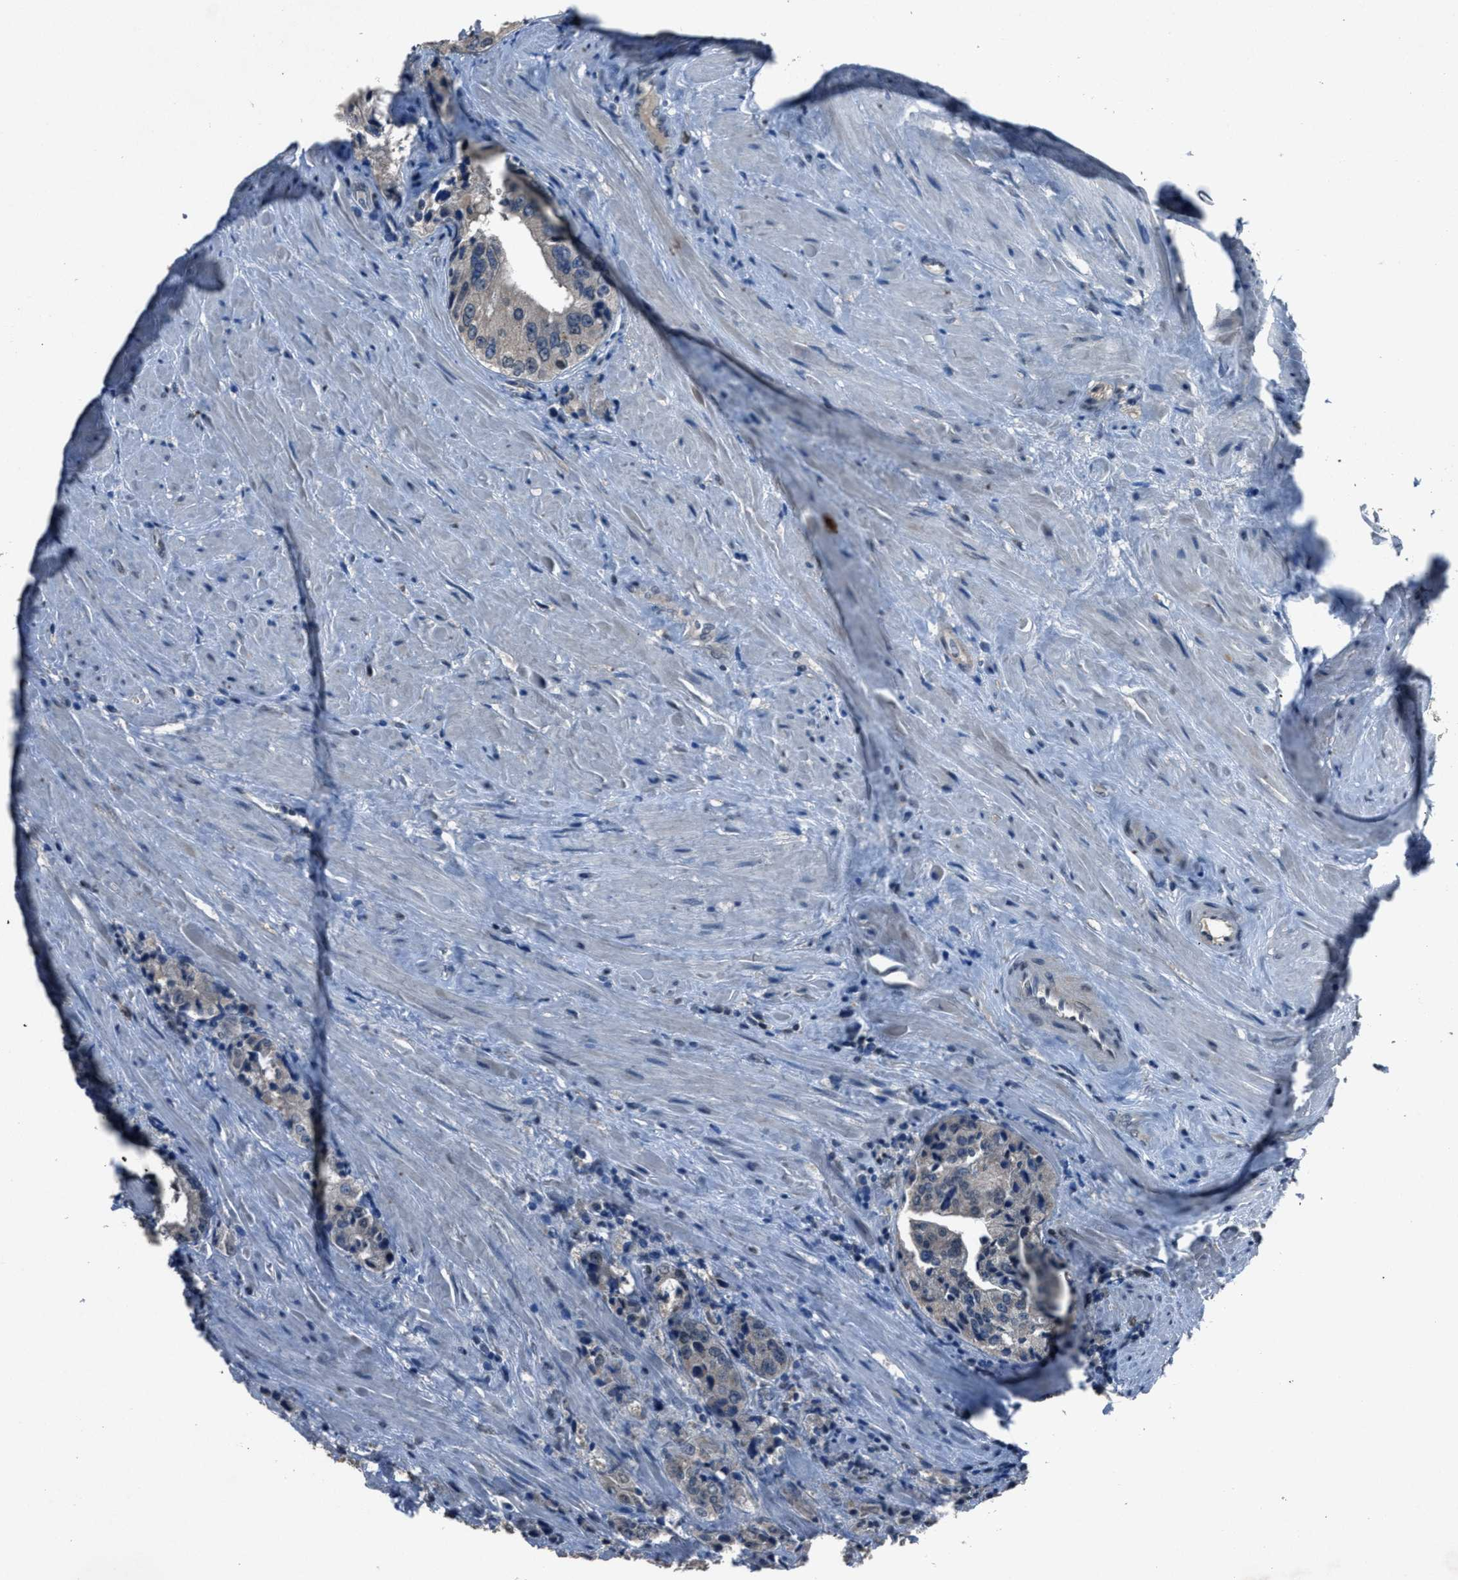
{"staining": {"intensity": "weak", "quantity": ">75%", "location": "cytoplasmic/membranous"}, "tissue": "prostate cancer", "cell_type": "Tumor cells", "image_type": "cancer", "snomed": [{"axis": "morphology", "description": "Adenocarcinoma, High grade"}, {"axis": "topography", "description": "Prostate"}], "caption": "Prostate cancer (adenocarcinoma (high-grade)) stained with a brown dye displays weak cytoplasmic/membranous positive staining in about >75% of tumor cells.", "gene": "DUSP19", "patient": {"sex": "male", "age": 61}}